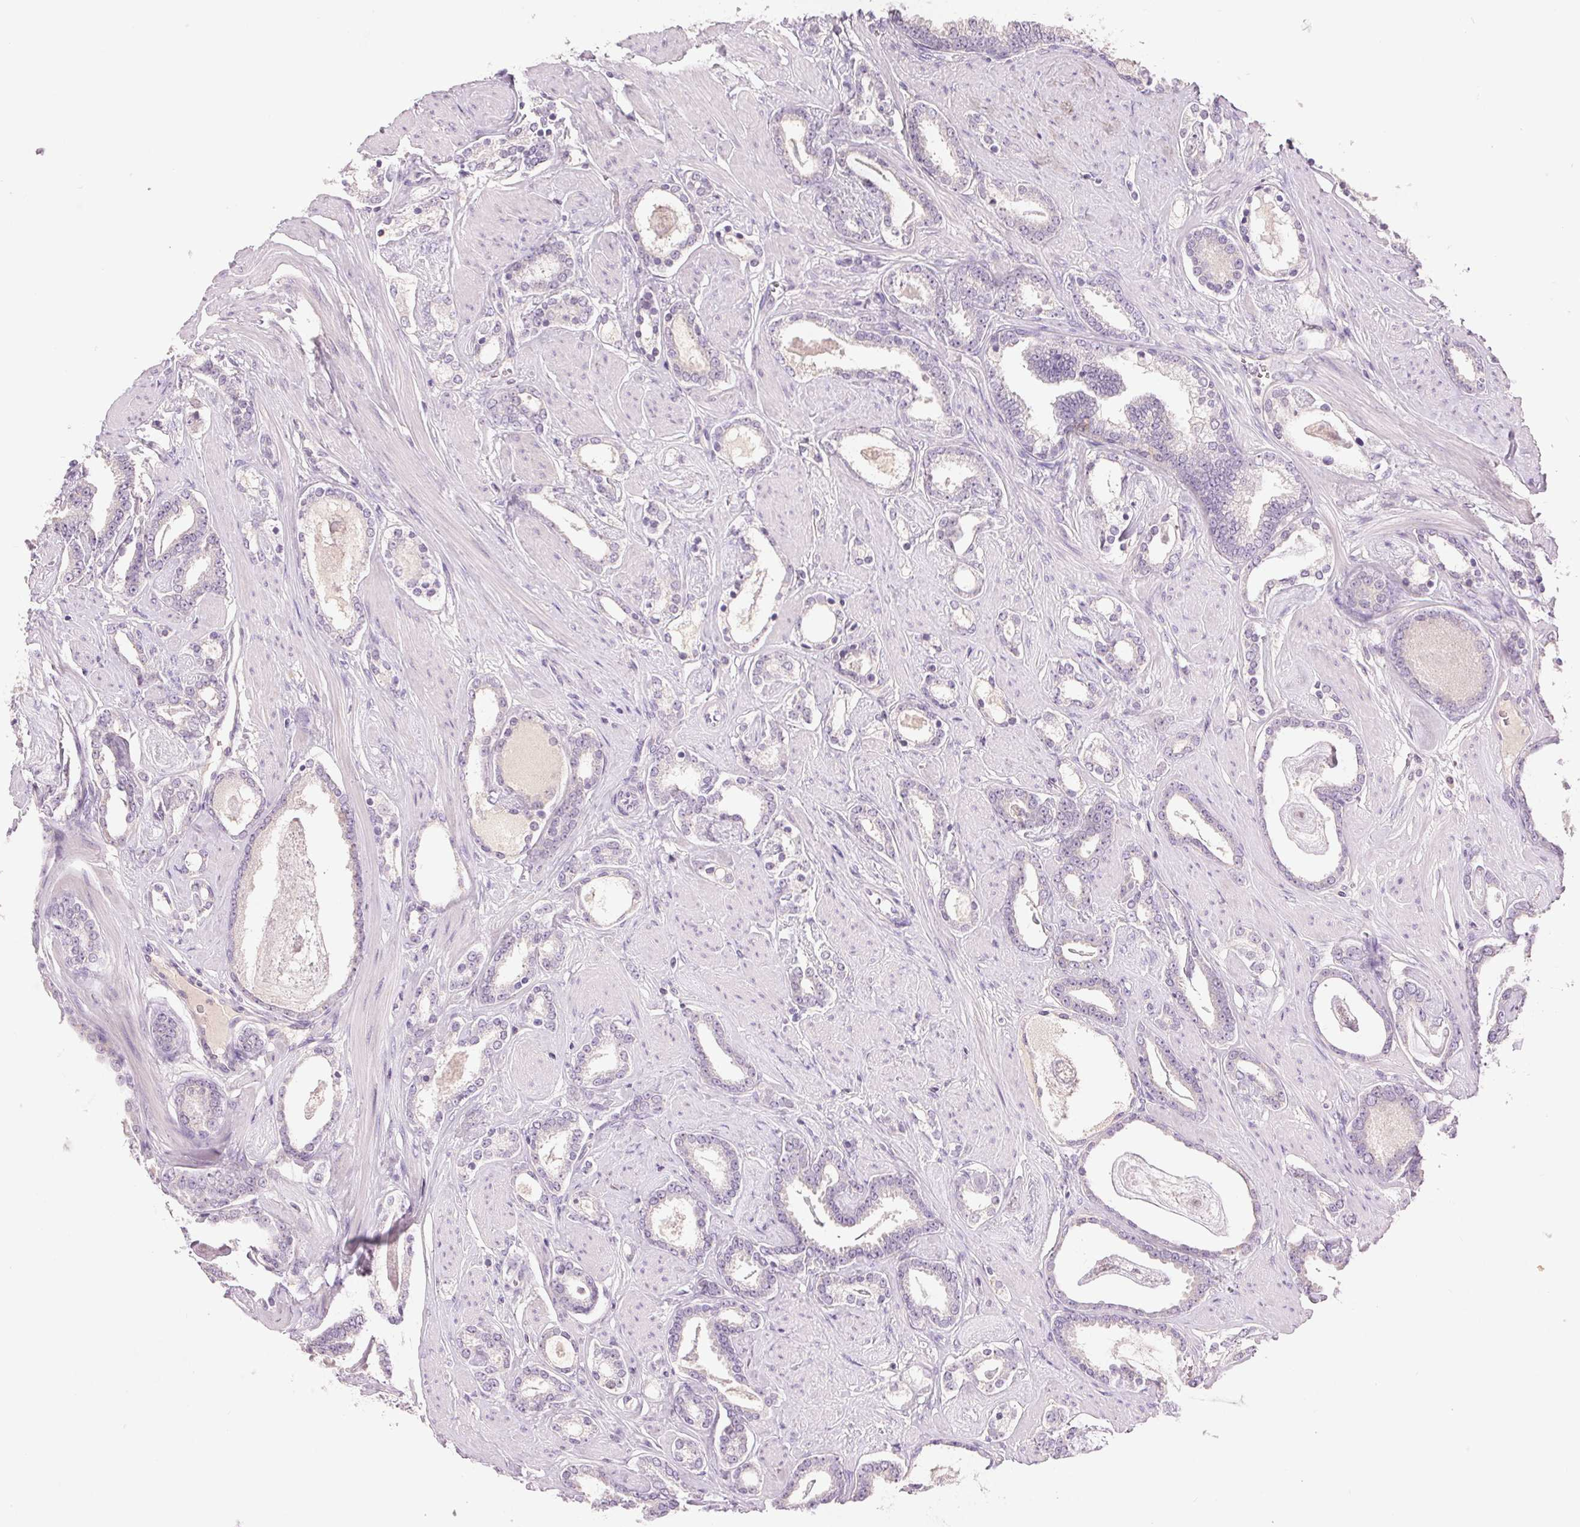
{"staining": {"intensity": "negative", "quantity": "none", "location": "none"}, "tissue": "prostate cancer", "cell_type": "Tumor cells", "image_type": "cancer", "snomed": [{"axis": "morphology", "description": "Adenocarcinoma, High grade"}, {"axis": "topography", "description": "Prostate"}], "caption": "High power microscopy histopathology image of an IHC image of prostate cancer (adenocarcinoma (high-grade)), revealing no significant positivity in tumor cells.", "gene": "FXYD4", "patient": {"sex": "male", "age": 63}}